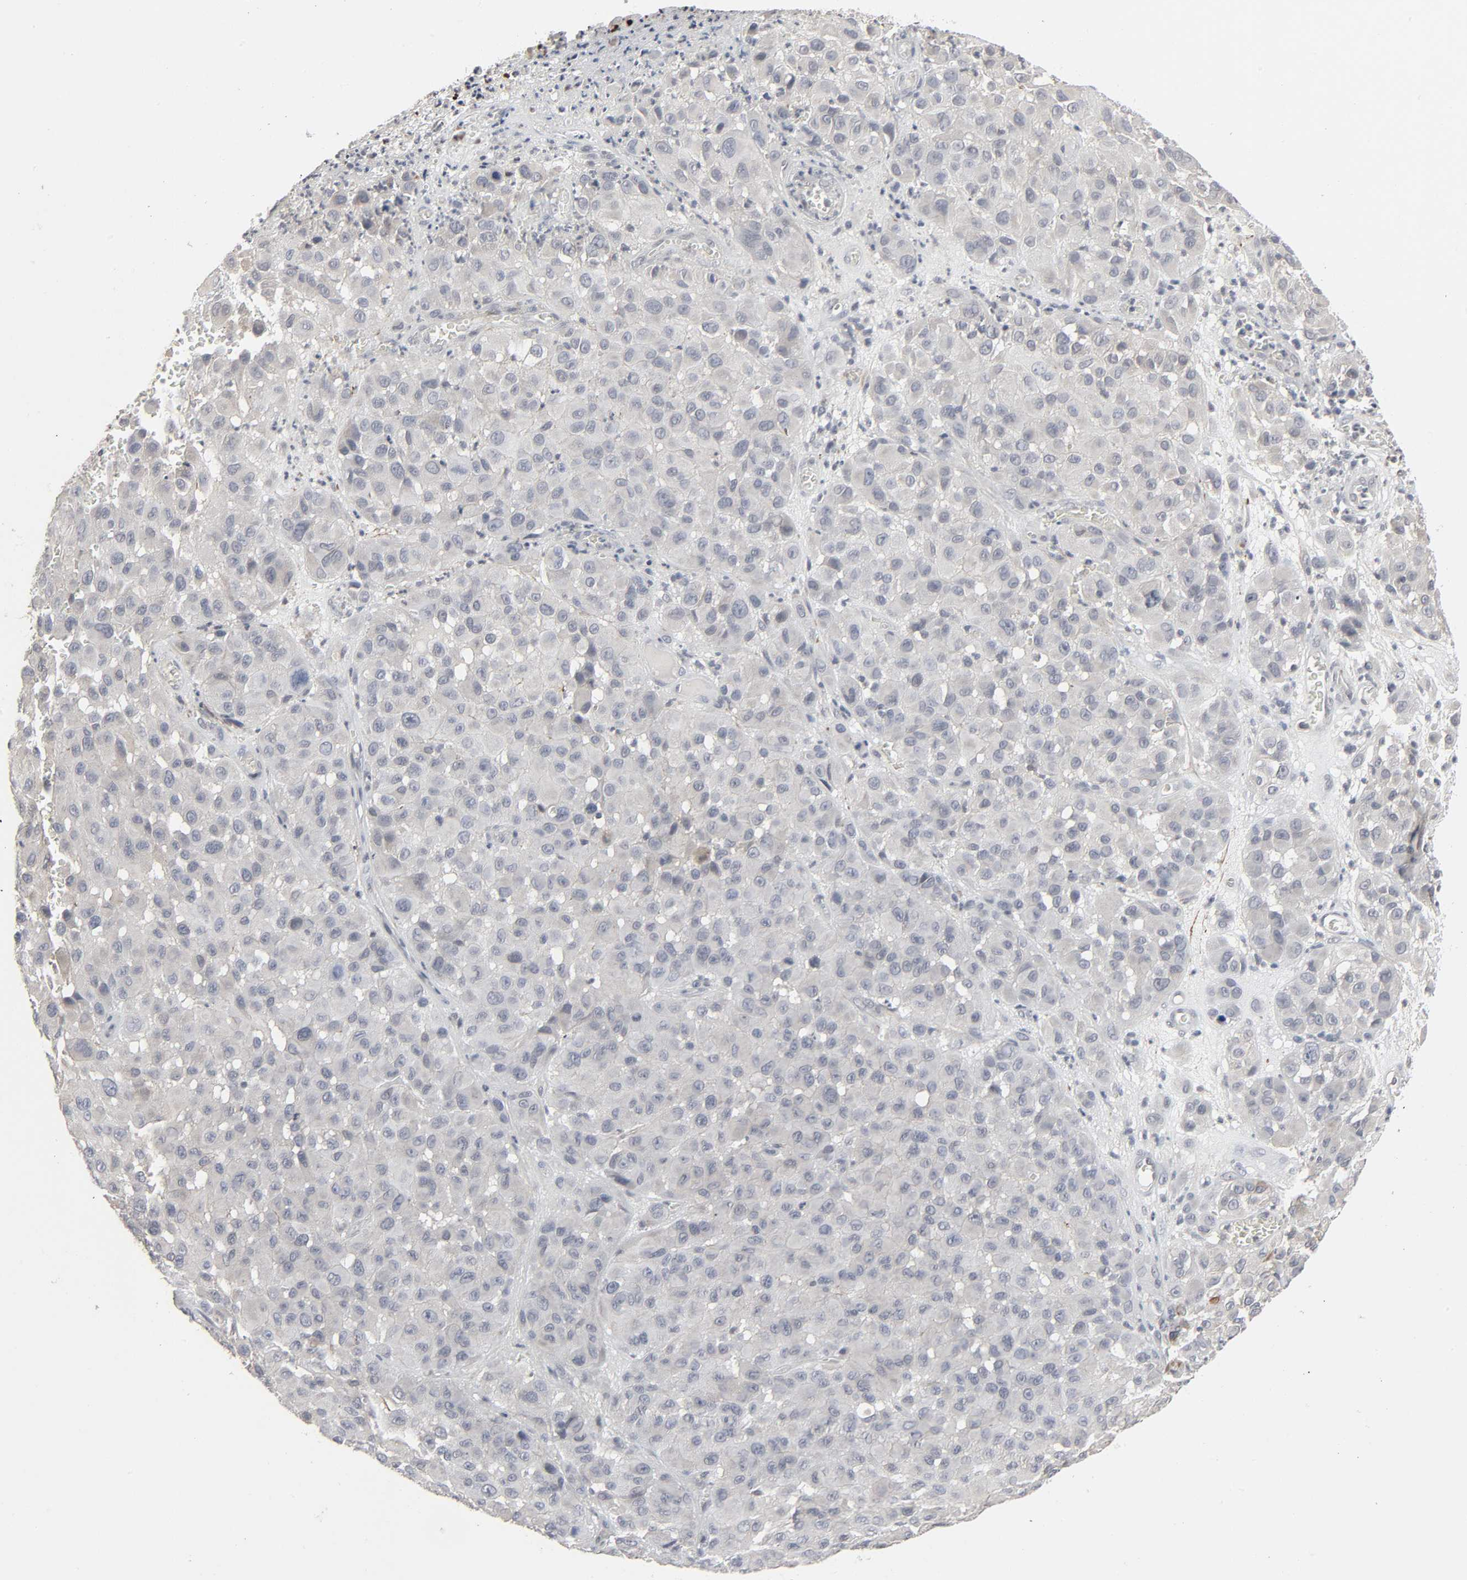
{"staining": {"intensity": "negative", "quantity": "none", "location": "none"}, "tissue": "melanoma", "cell_type": "Tumor cells", "image_type": "cancer", "snomed": [{"axis": "morphology", "description": "Malignant melanoma, NOS"}, {"axis": "topography", "description": "Skin"}], "caption": "This is an IHC photomicrograph of melanoma. There is no staining in tumor cells.", "gene": "ZNF222", "patient": {"sex": "female", "age": 21}}